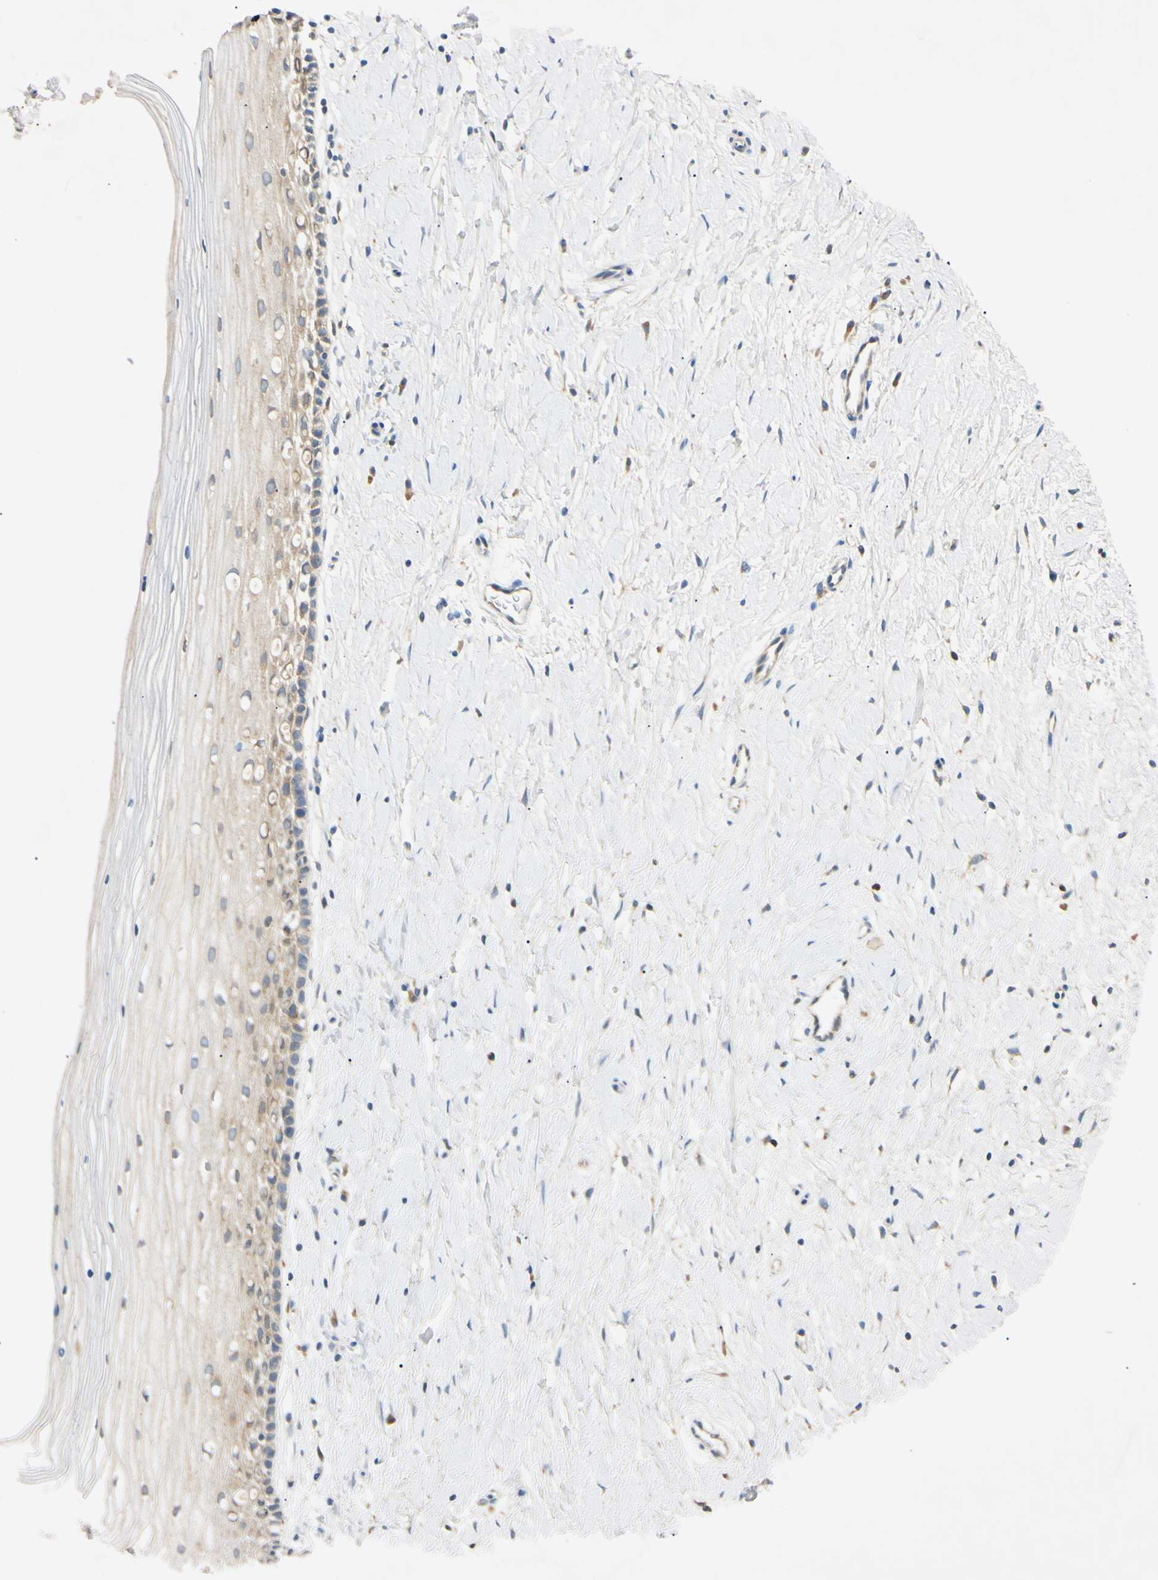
{"staining": {"intensity": "moderate", "quantity": "25%-75%", "location": "cytoplasmic/membranous"}, "tissue": "cervix", "cell_type": "Glandular cells", "image_type": "normal", "snomed": [{"axis": "morphology", "description": "Normal tissue, NOS"}, {"axis": "topography", "description": "Cervix"}], "caption": "Immunohistochemistry (IHC) staining of normal cervix, which exhibits medium levels of moderate cytoplasmic/membranous expression in about 25%-75% of glandular cells indicating moderate cytoplasmic/membranous protein expression. The staining was performed using DAB (brown) for protein detection and nuclei were counterstained in hematoxylin (blue).", "gene": "DNAJB12", "patient": {"sex": "female", "age": 39}}